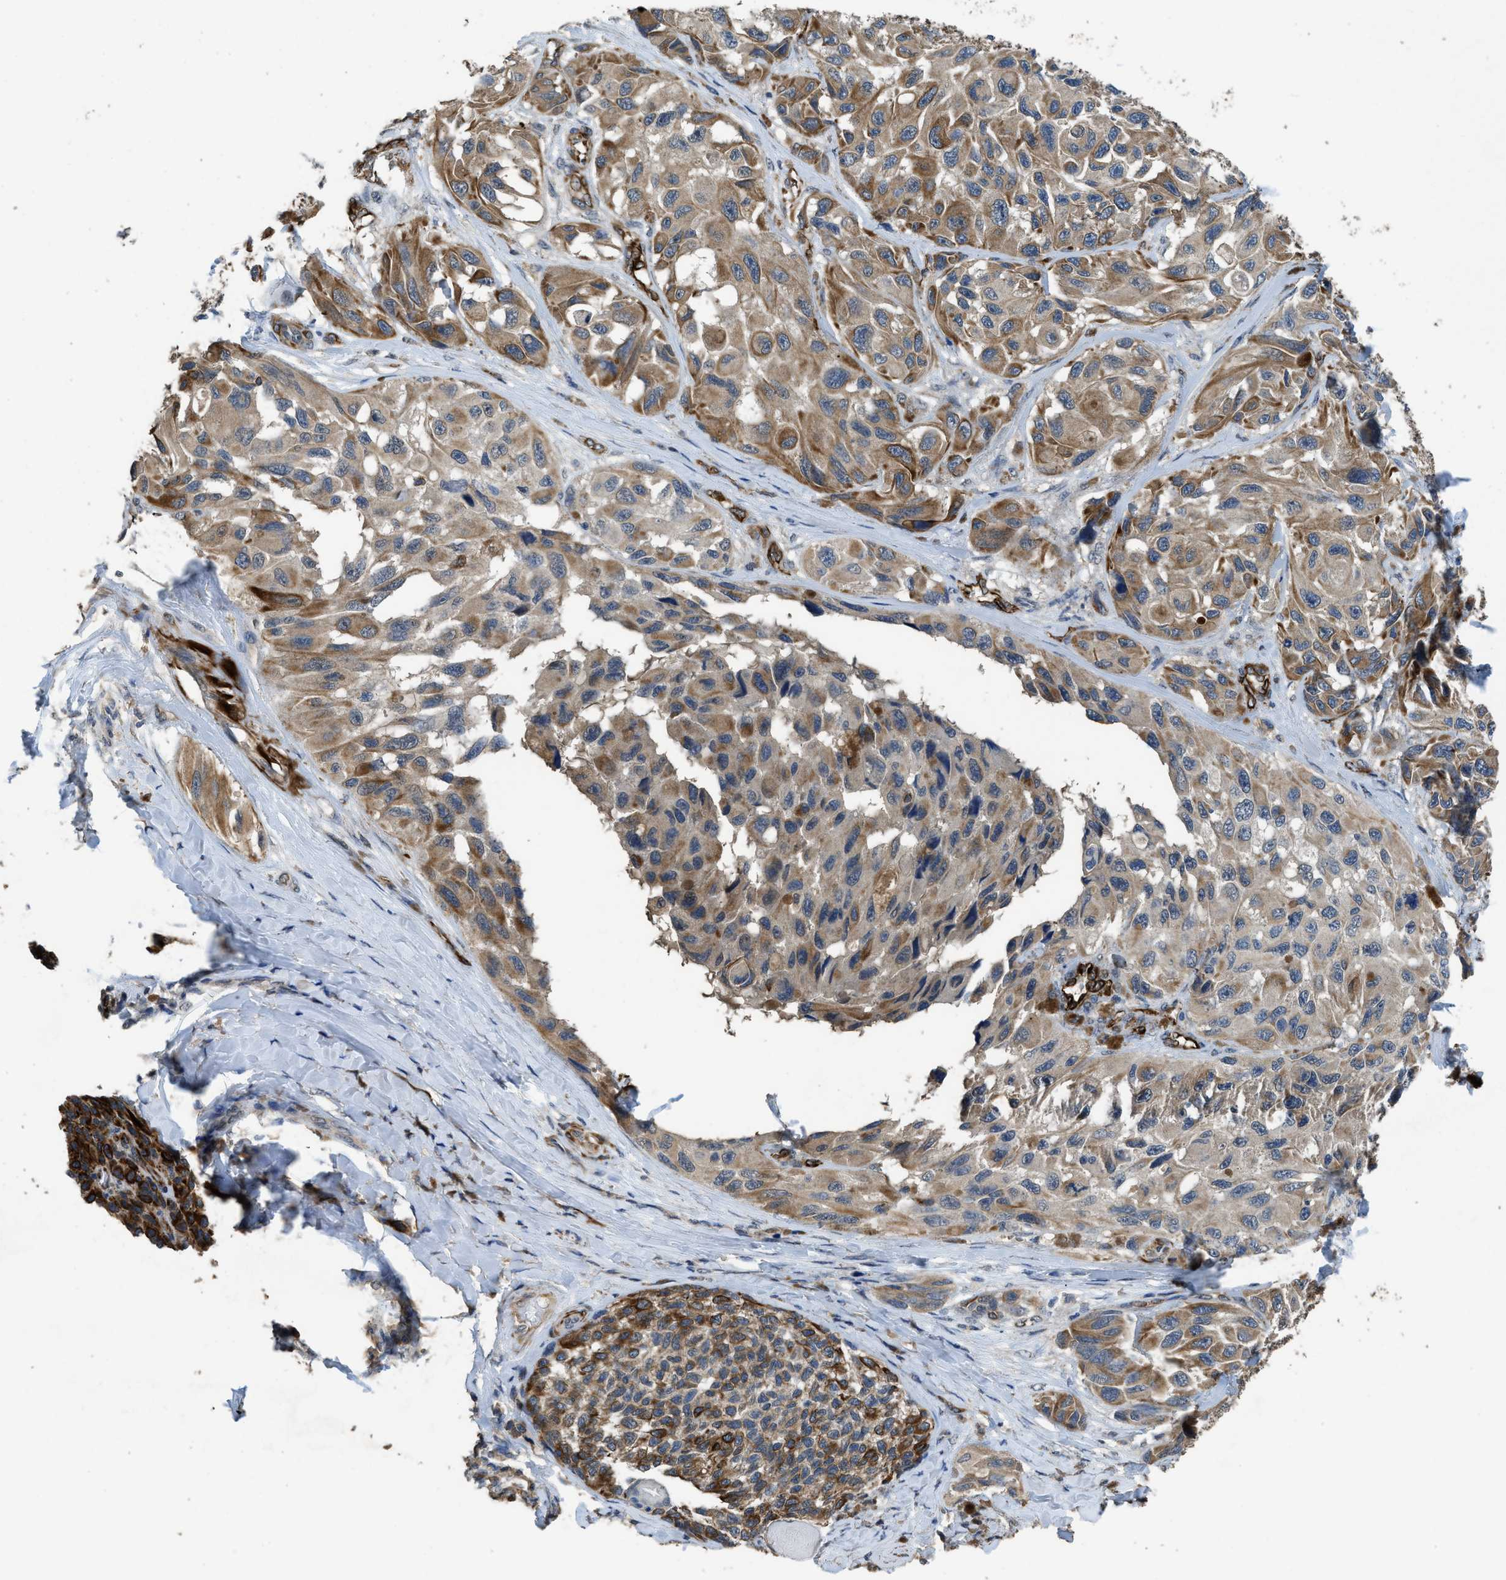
{"staining": {"intensity": "moderate", "quantity": ">75%", "location": "cytoplasmic/membranous"}, "tissue": "melanoma", "cell_type": "Tumor cells", "image_type": "cancer", "snomed": [{"axis": "morphology", "description": "Malignant melanoma, NOS"}, {"axis": "topography", "description": "Skin"}], "caption": "This histopathology image reveals IHC staining of human melanoma, with medium moderate cytoplasmic/membranous positivity in approximately >75% of tumor cells.", "gene": "SYNM", "patient": {"sex": "female", "age": 73}}